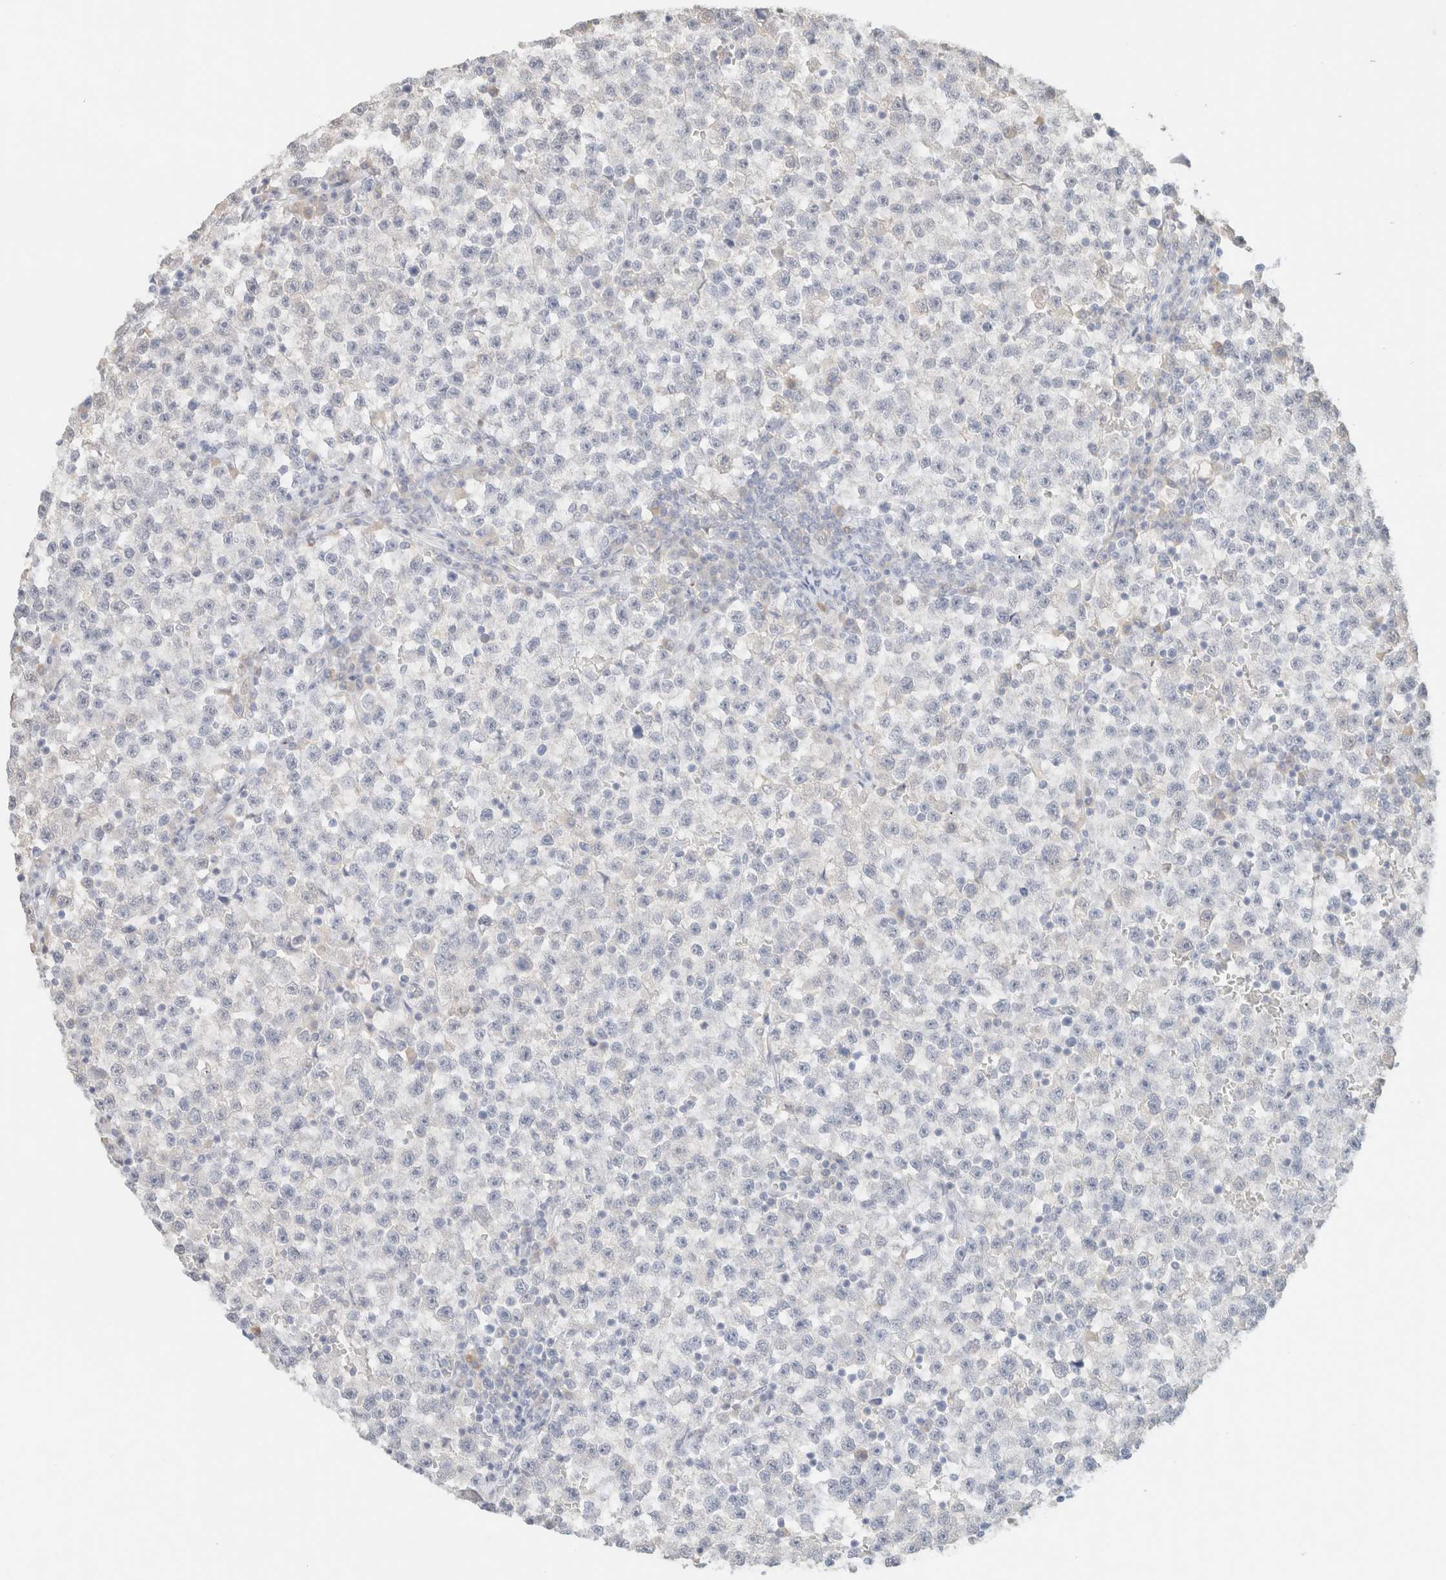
{"staining": {"intensity": "negative", "quantity": "none", "location": "none"}, "tissue": "testis cancer", "cell_type": "Tumor cells", "image_type": "cancer", "snomed": [{"axis": "morphology", "description": "Seminoma, NOS"}, {"axis": "topography", "description": "Testis"}], "caption": "This is an IHC histopathology image of human testis seminoma. There is no expression in tumor cells.", "gene": "CPA1", "patient": {"sex": "male", "age": 22}}